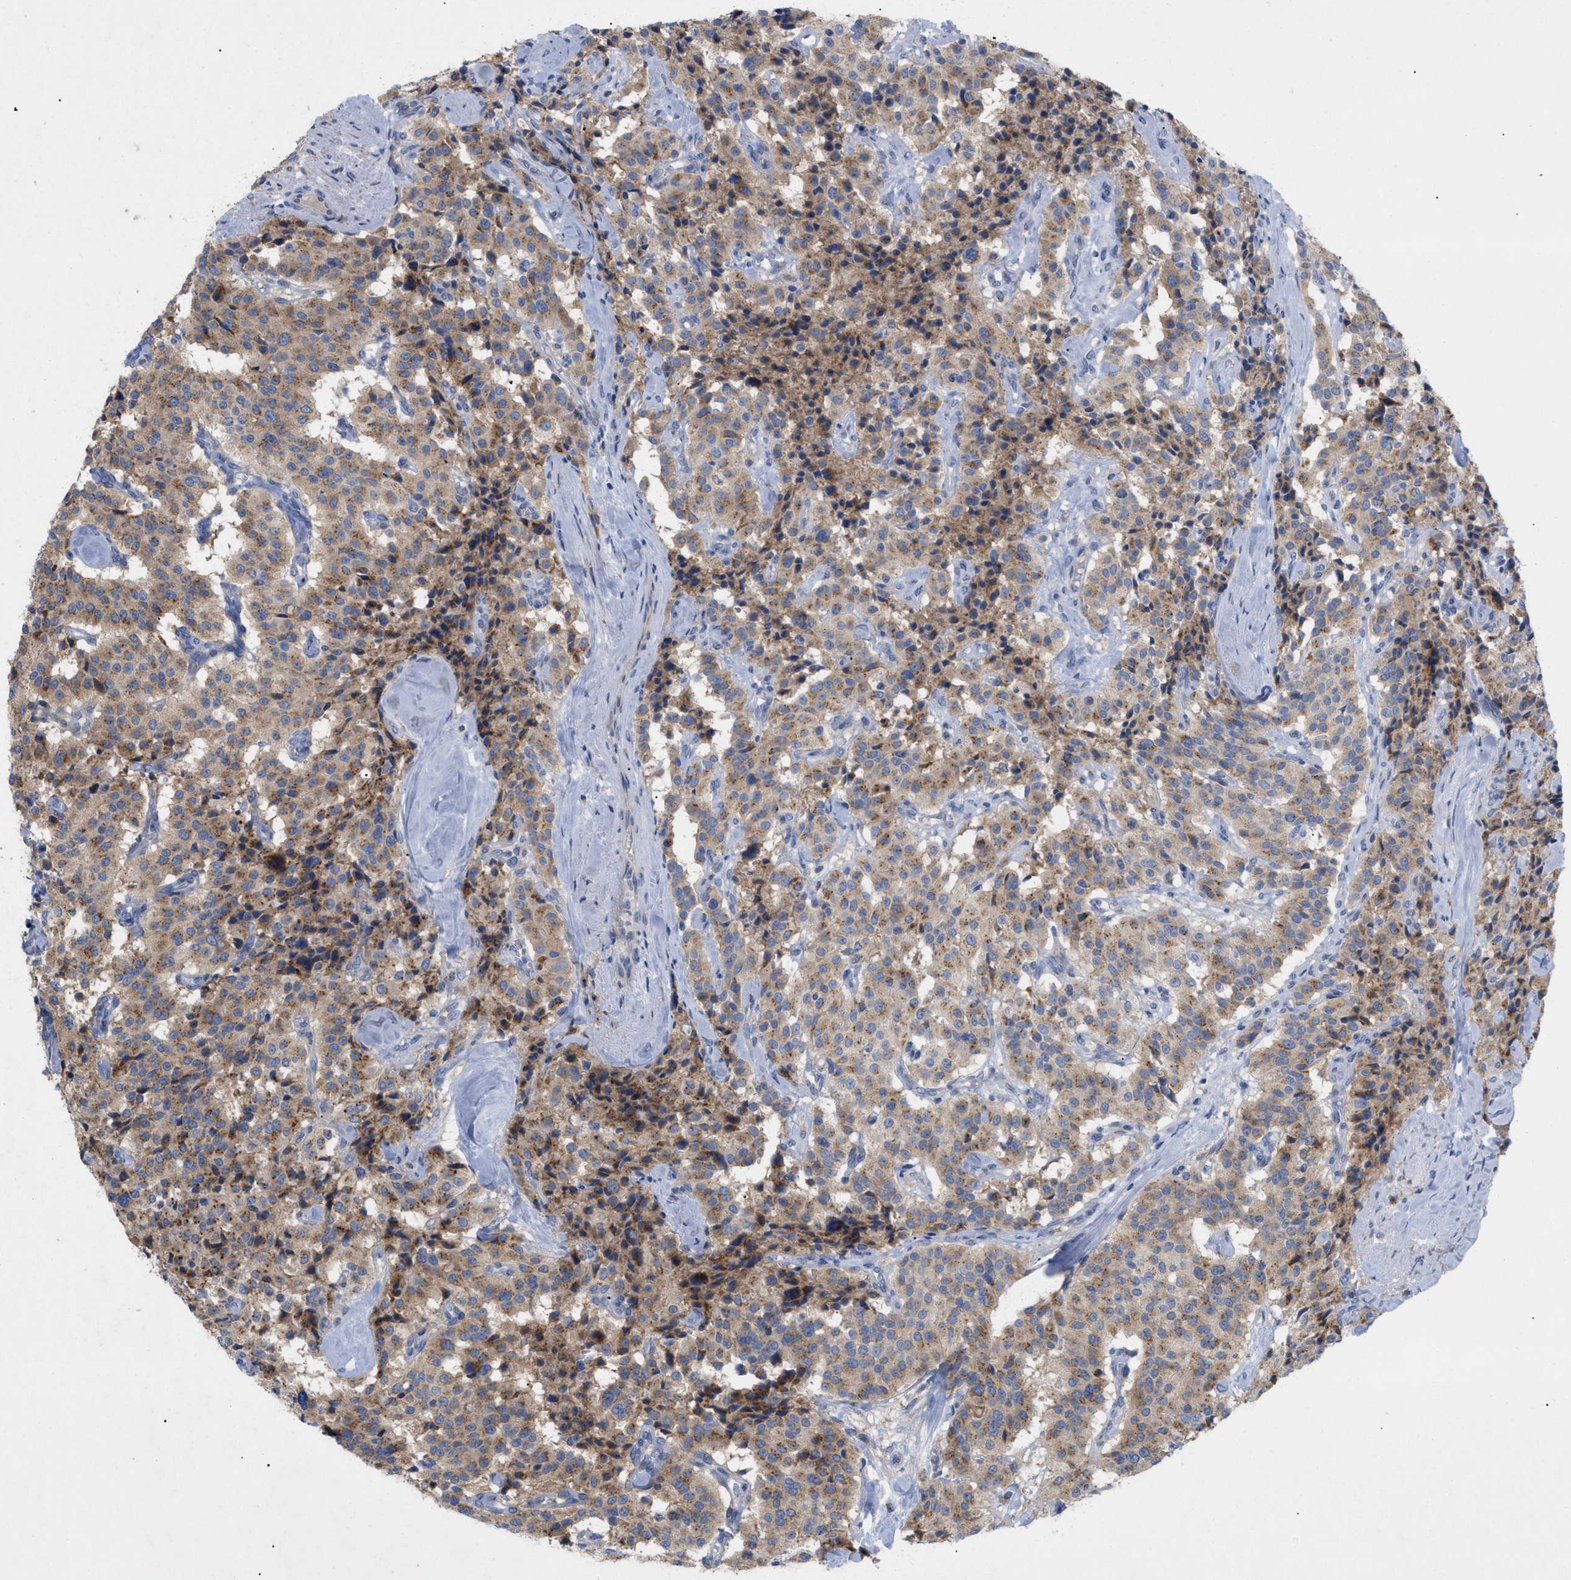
{"staining": {"intensity": "moderate", "quantity": ">75%", "location": "cytoplasmic/membranous"}, "tissue": "carcinoid", "cell_type": "Tumor cells", "image_type": "cancer", "snomed": [{"axis": "morphology", "description": "Carcinoid, malignant, NOS"}, {"axis": "topography", "description": "Lung"}], "caption": "About >75% of tumor cells in carcinoid reveal moderate cytoplasmic/membranous protein positivity as visualized by brown immunohistochemical staining.", "gene": "SLC50A1", "patient": {"sex": "male", "age": 30}}